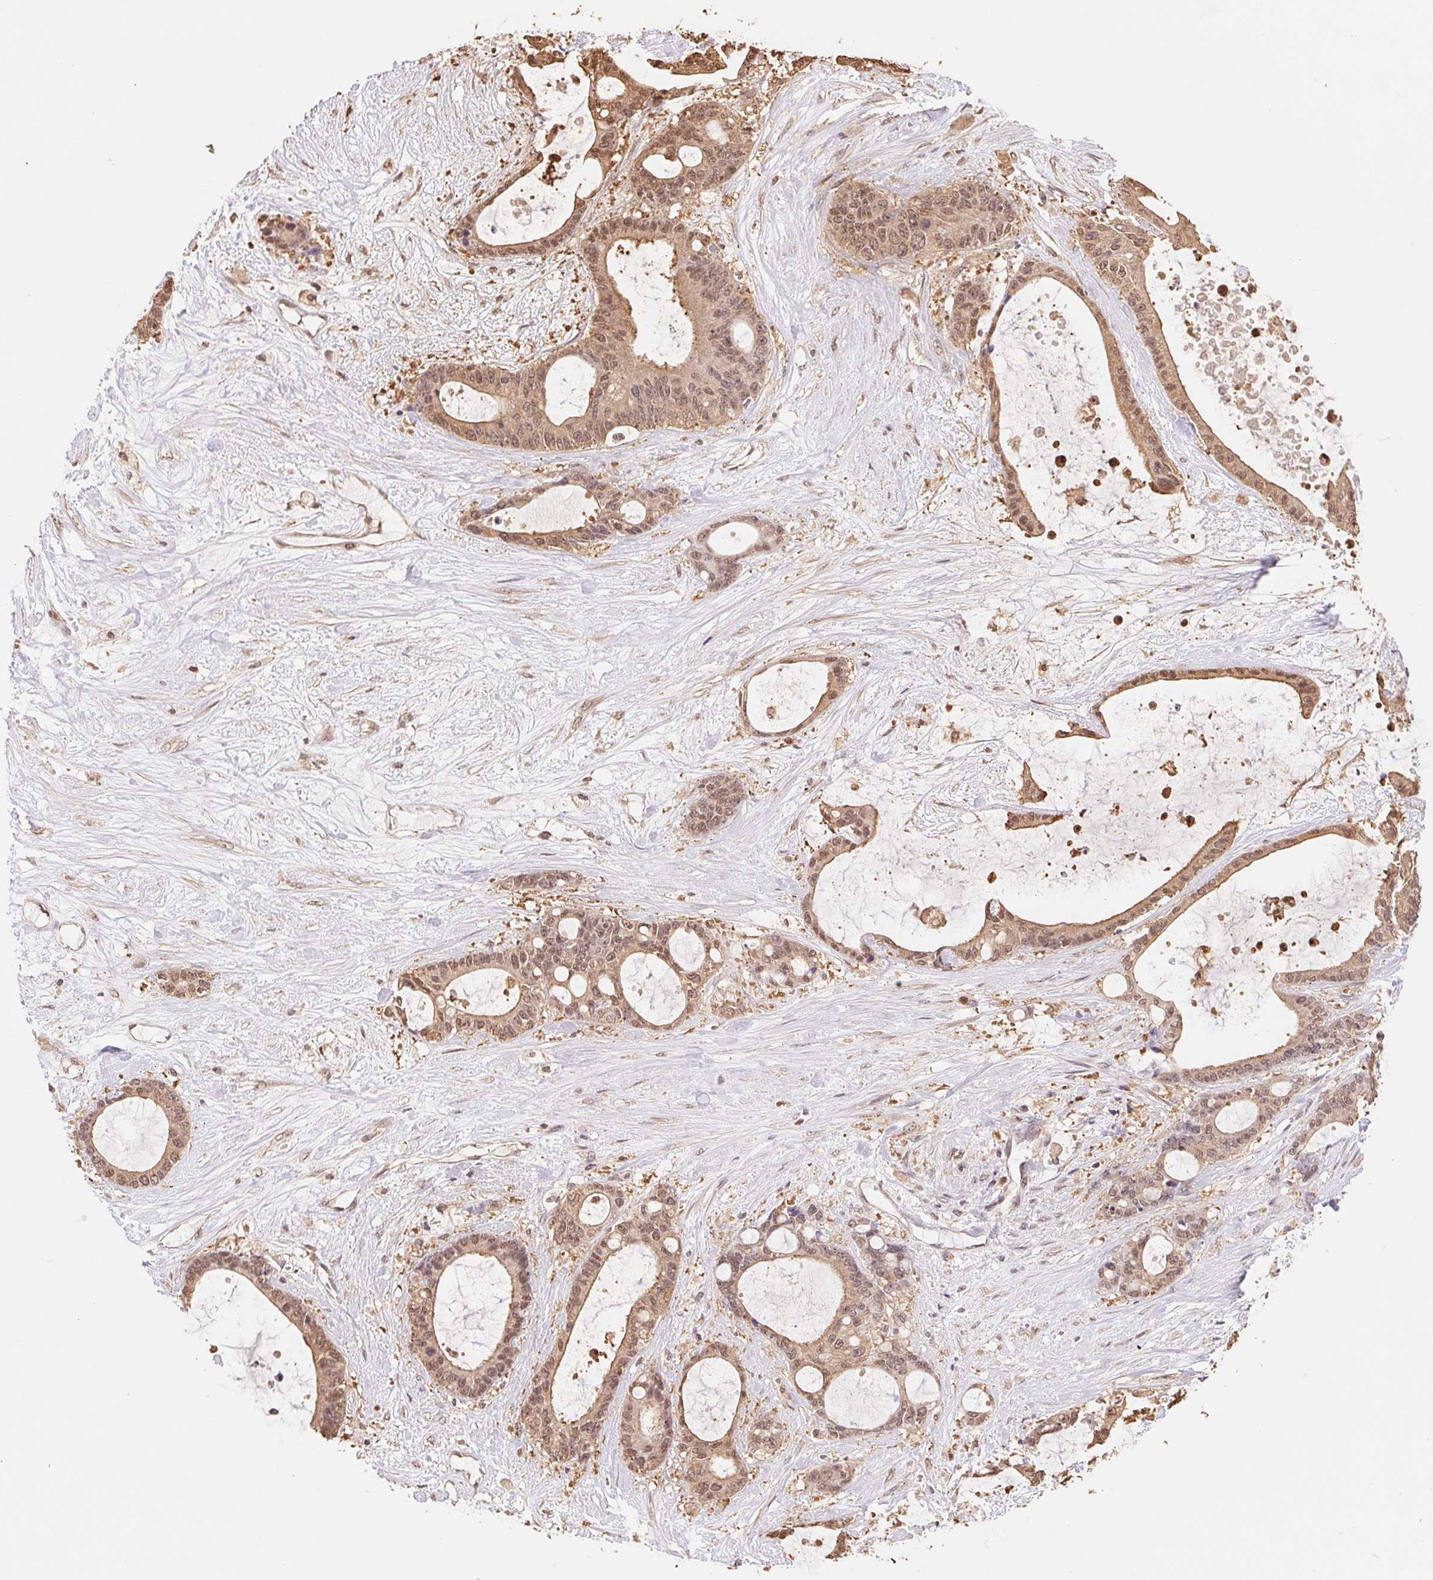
{"staining": {"intensity": "moderate", "quantity": ">75%", "location": "cytoplasmic/membranous,nuclear"}, "tissue": "liver cancer", "cell_type": "Tumor cells", "image_type": "cancer", "snomed": [{"axis": "morphology", "description": "Normal tissue, NOS"}, {"axis": "morphology", "description": "Cholangiocarcinoma"}, {"axis": "topography", "description": "Liver"}, {"axis": "topography", "description": "Peripheral nerve tissue"}], "caption": "Immunohistochemical staining of human liver cholangiocarcinoma displays medium levels of moderate cytoplasmic/membranous and nuclear positivity in about >75% of tumor cells.", "gene": "CDC123", "patient": {"sex": "female", "age": 73}}